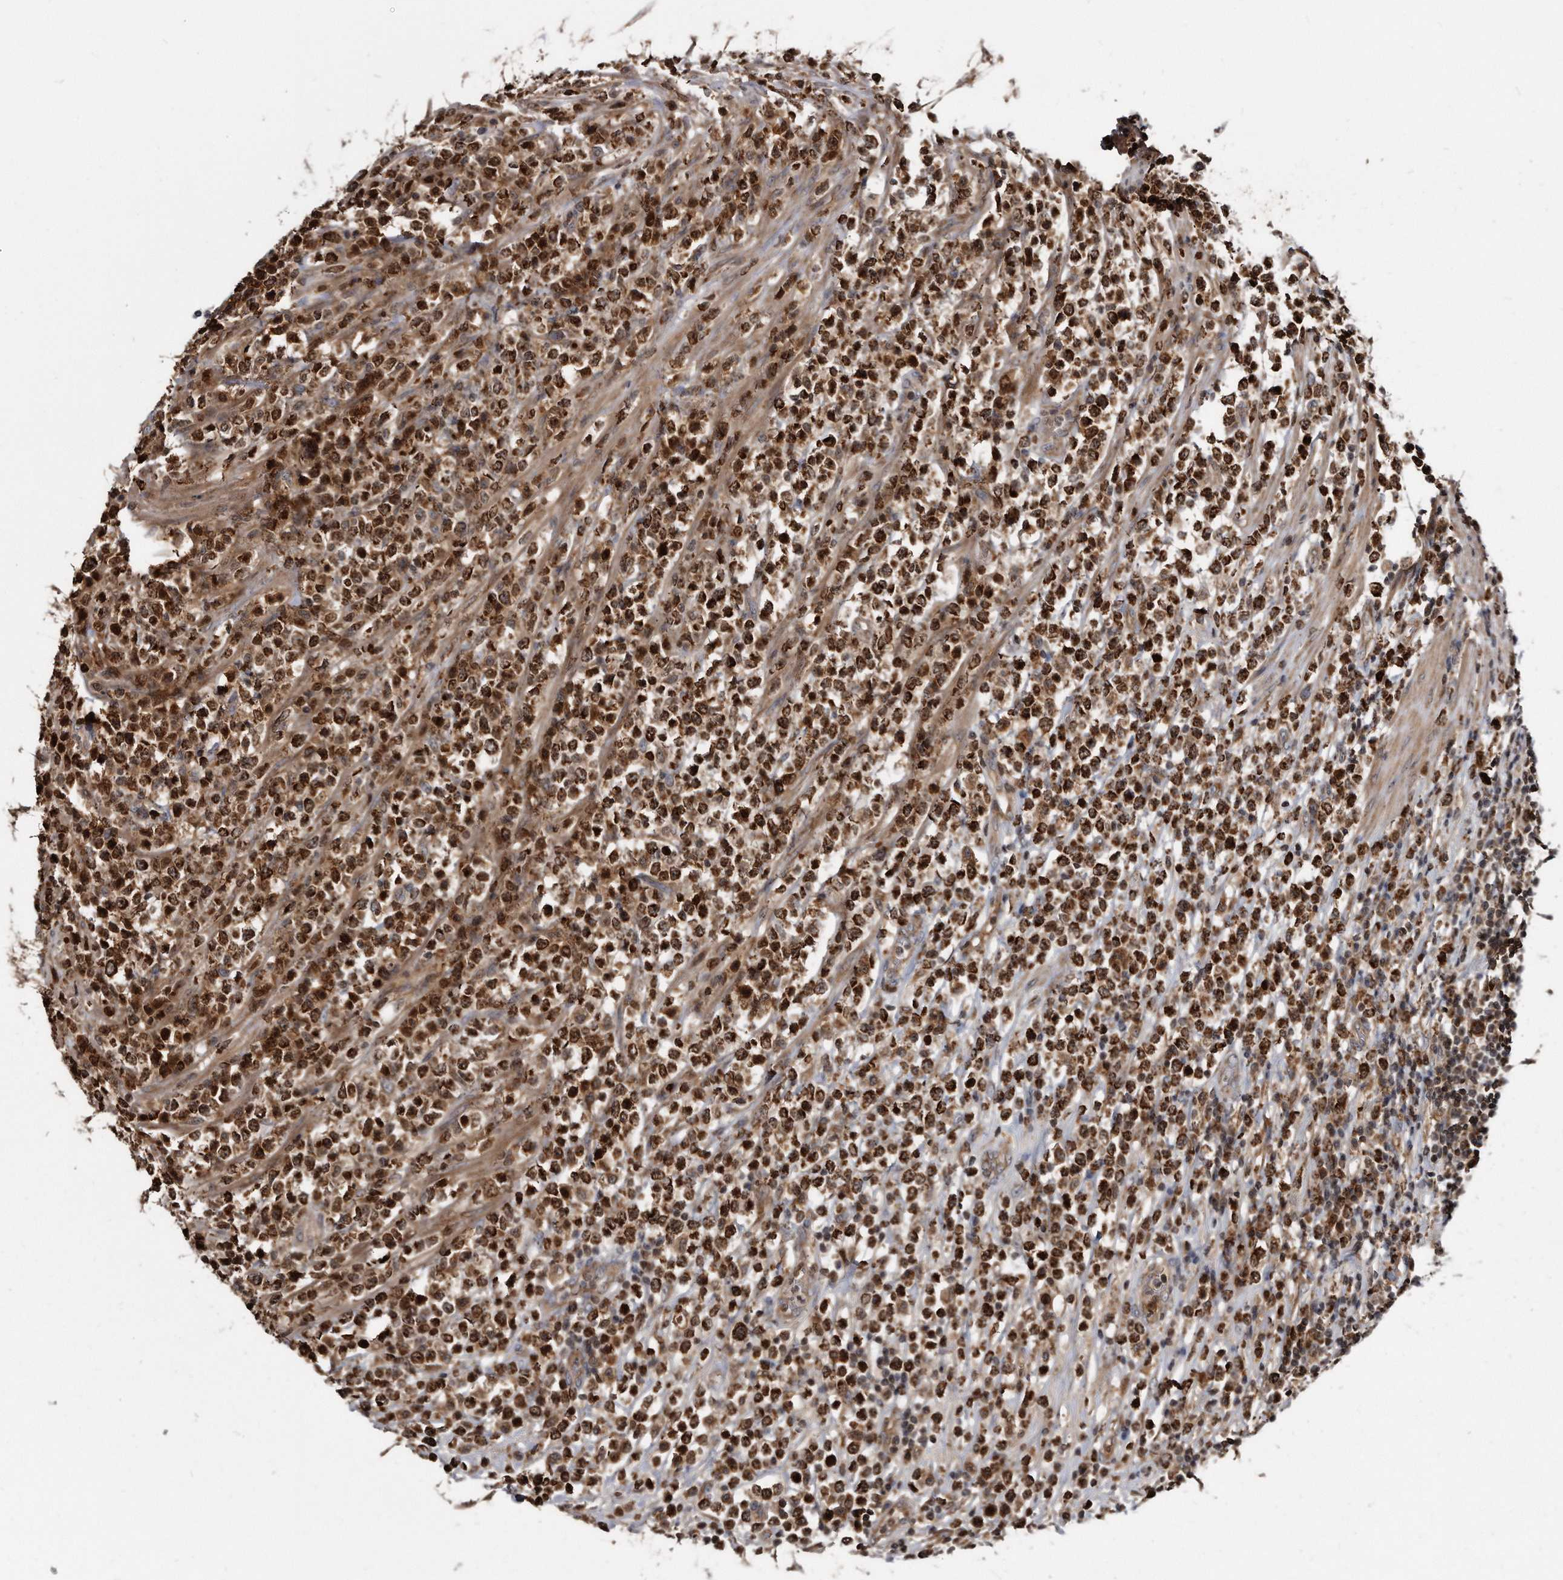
{"staining": {"intensity": "strong", "quantity": ">75%", "location": "cytoplasmic/membranous"}, "tissue": "lymphoma", "cell_type": "Tumor cells", "image_type": "cancer", "snomed": [{"axis": "morphology", "description": "Malignant lymphoma, non-Hodgkin's type, High grade"}, {"axis": "topography", "description": "Colon"}], "caption": "A high amount of strong cytoplasmic/membranous expression is identified in approximately >75% of tumor cells in lymphoma tissue.", "gene": "FAM136A", "patient": {"sex": "female", "age": 53}}